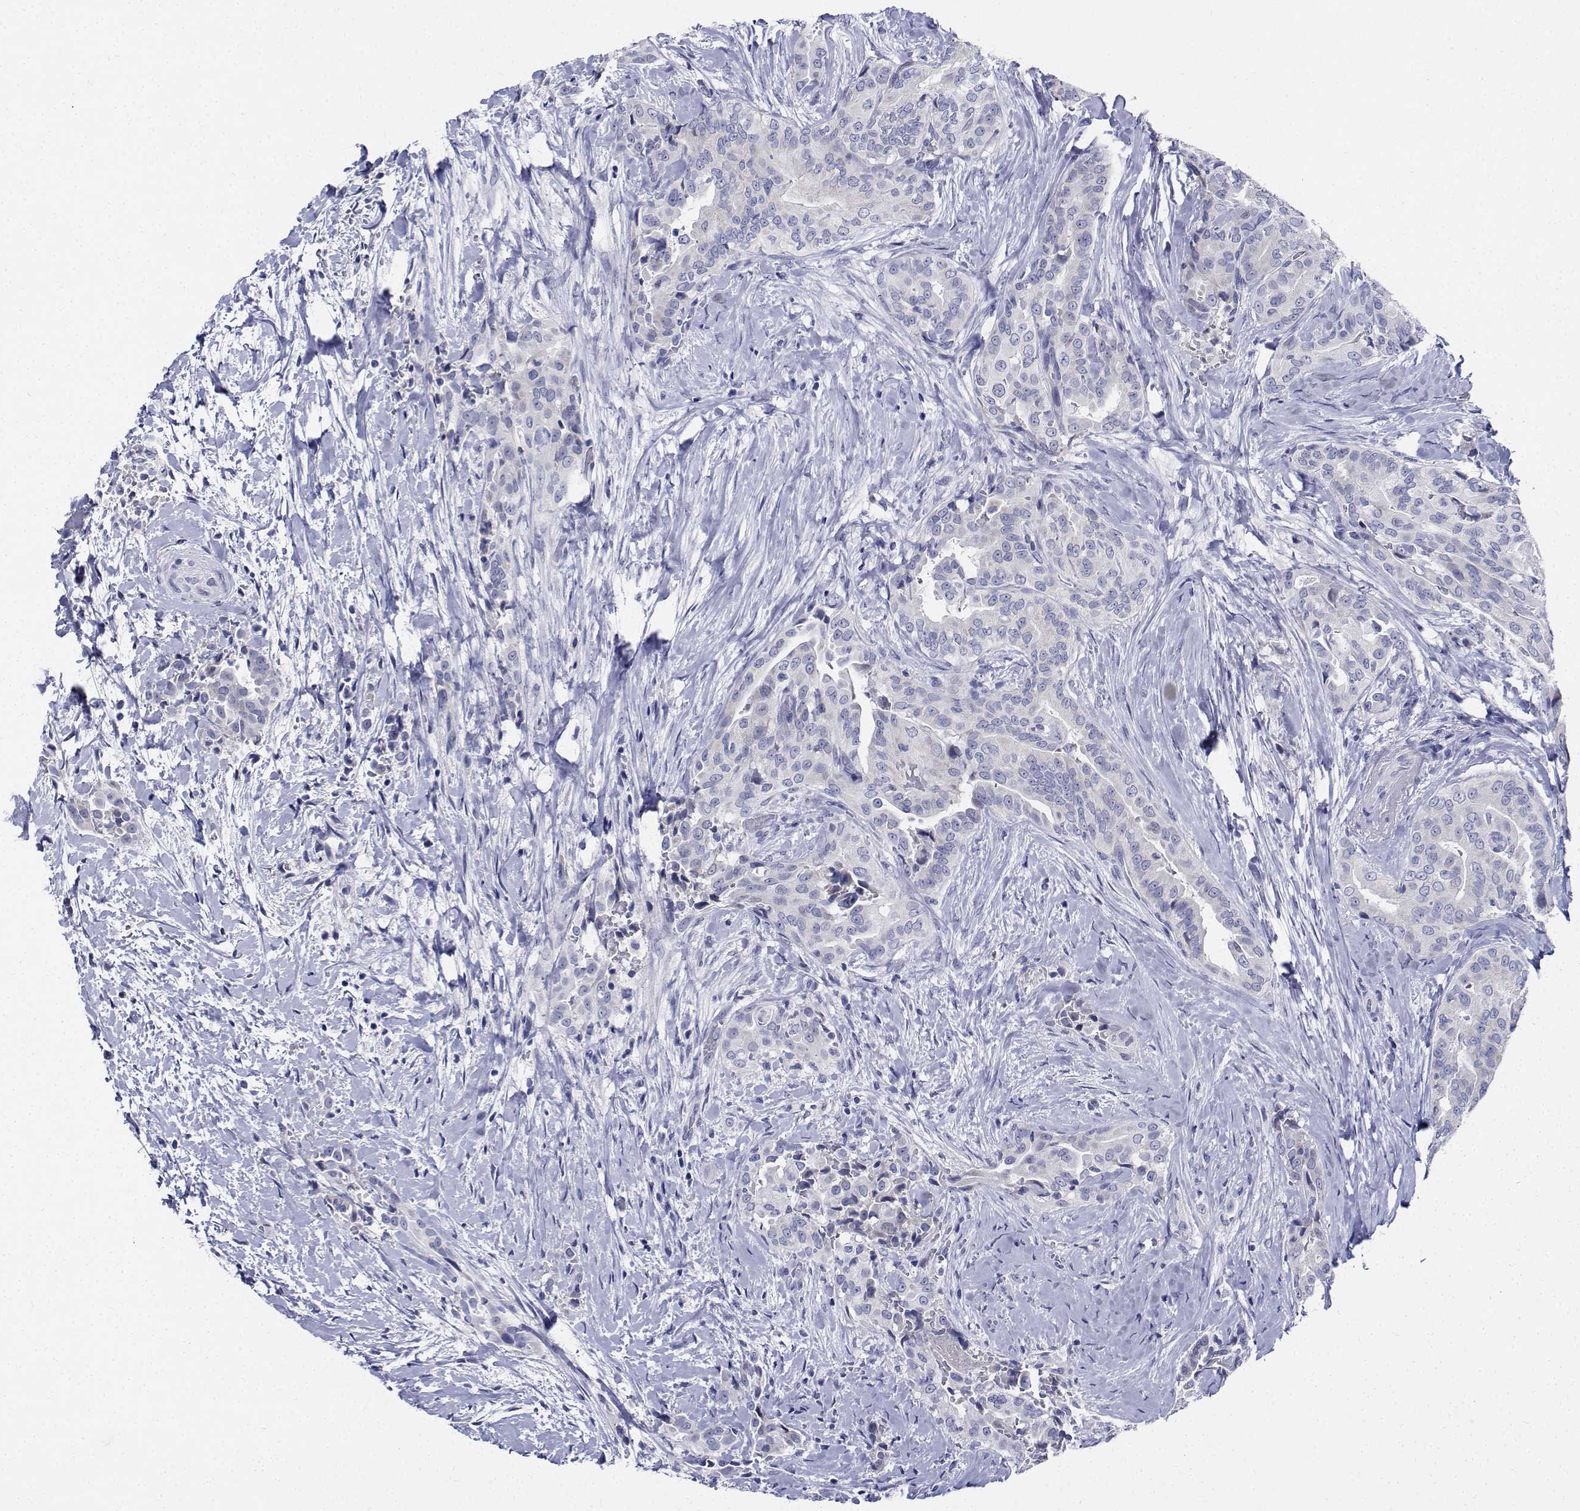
{"staining": {"intensity": "negative", "quantity": "none", "location": "none"}, "tissue": "thyroid cancer", "cell_type": "Tumor cells", "image_type": "cancer", "snomed": [{"axis": "morphology", "description": "Papillary adenocarcinoma, NOS"}, {"axis": "topography", "description": "Thyroid gland"}], "caption": "IHC histopathology image of papillary adenocarcinoma (thyroid) stained for a protein (brown), which exhibits no expression in tumor cells. The staining is performed using DAB brown chromogen with nuclei counter-stained in using hematoxylin.", "gene": "PLXNA4", "patient": {"sex": "male", "age": 61}}